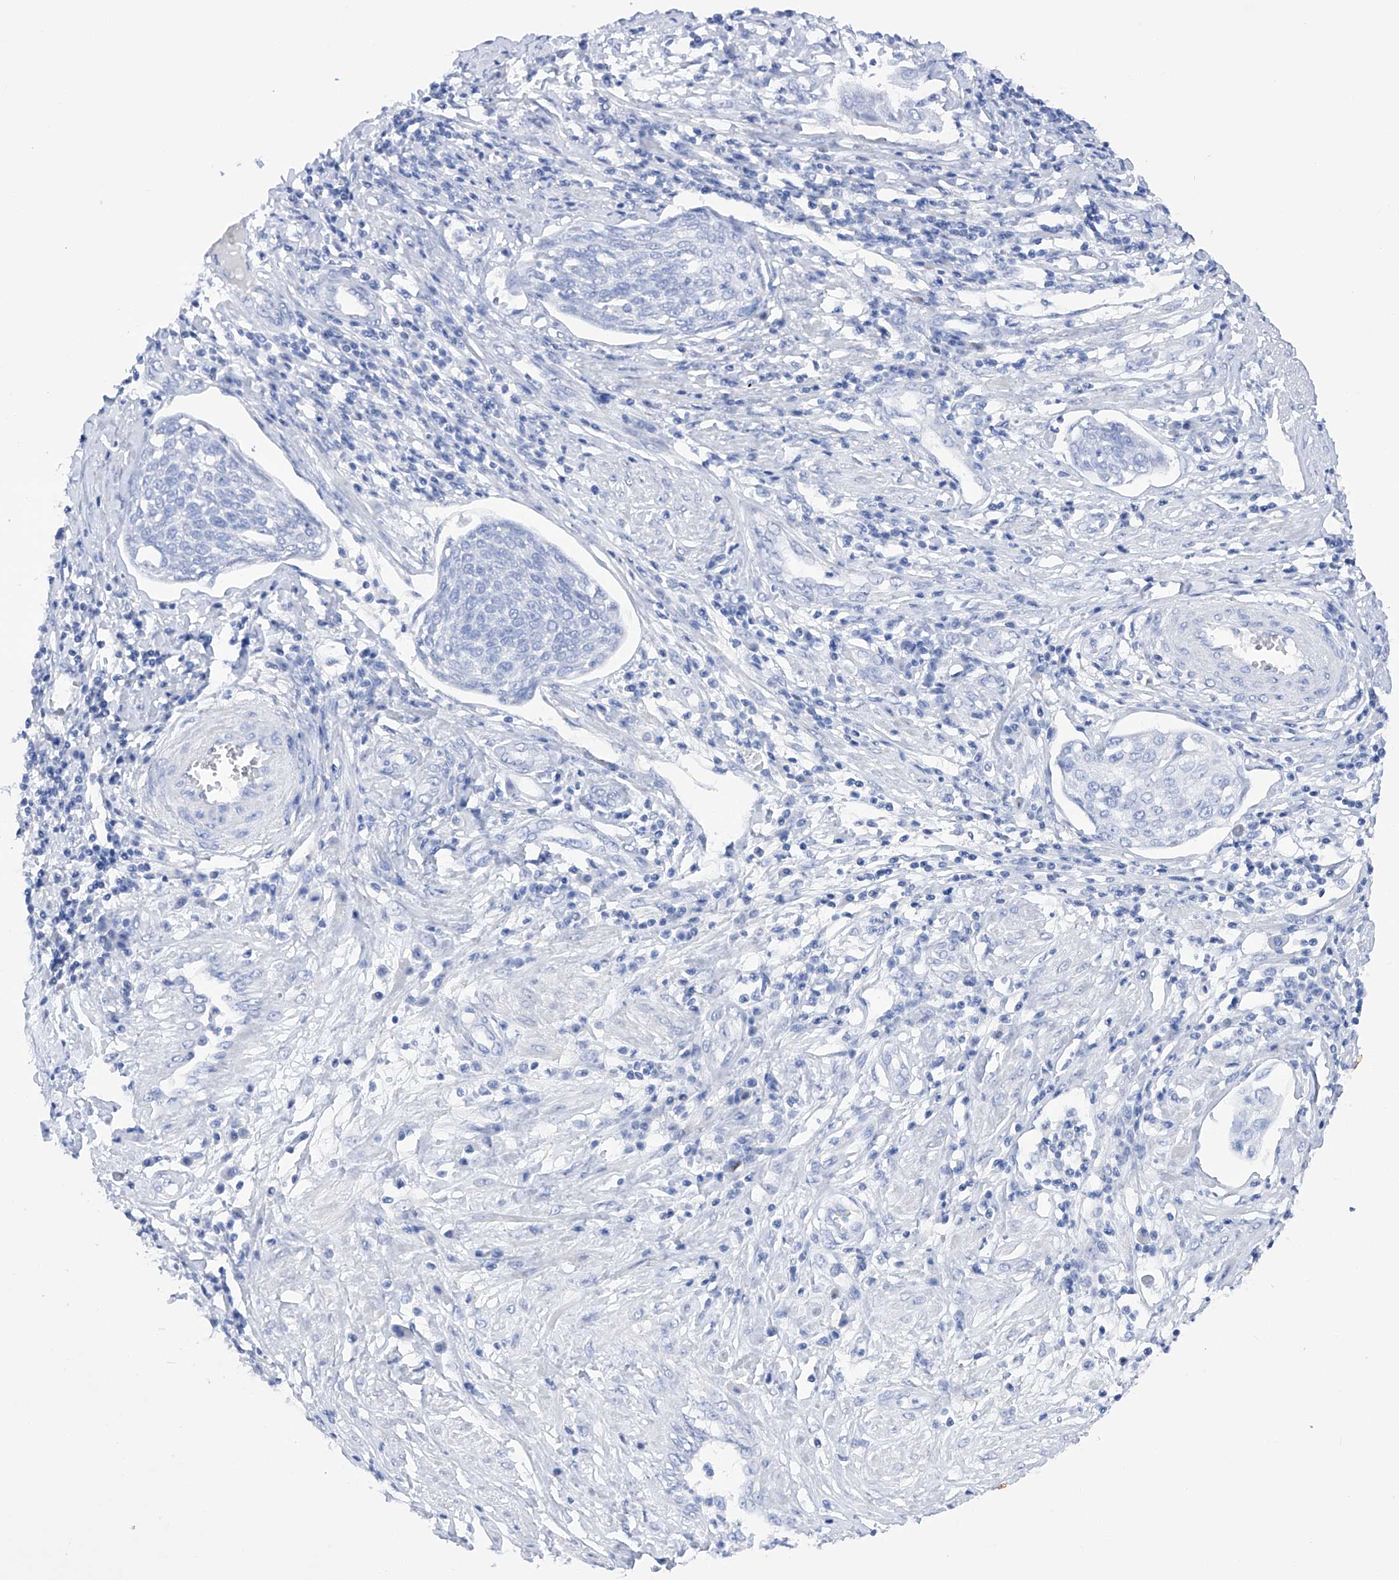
{"staining": {"intensity": "negative", "quantity": "none", "location": "none"}, "tissue": "cervical cancer", "cell_type": "Tumor cells", "image_type": "cancer", "snomed": [{"axis": "morphology", "description": "Squamous cell carcinoma, NOS"}, {"axis": "topography", "description": "Cervix"}], "caption": "Immunohistochemistry (IHC) of cervical cancer (squamous cell carcinoma) reveals no positivity in tumor cells.", "gene": "FLG", "patient": {"sex": "female", "age": 34}}